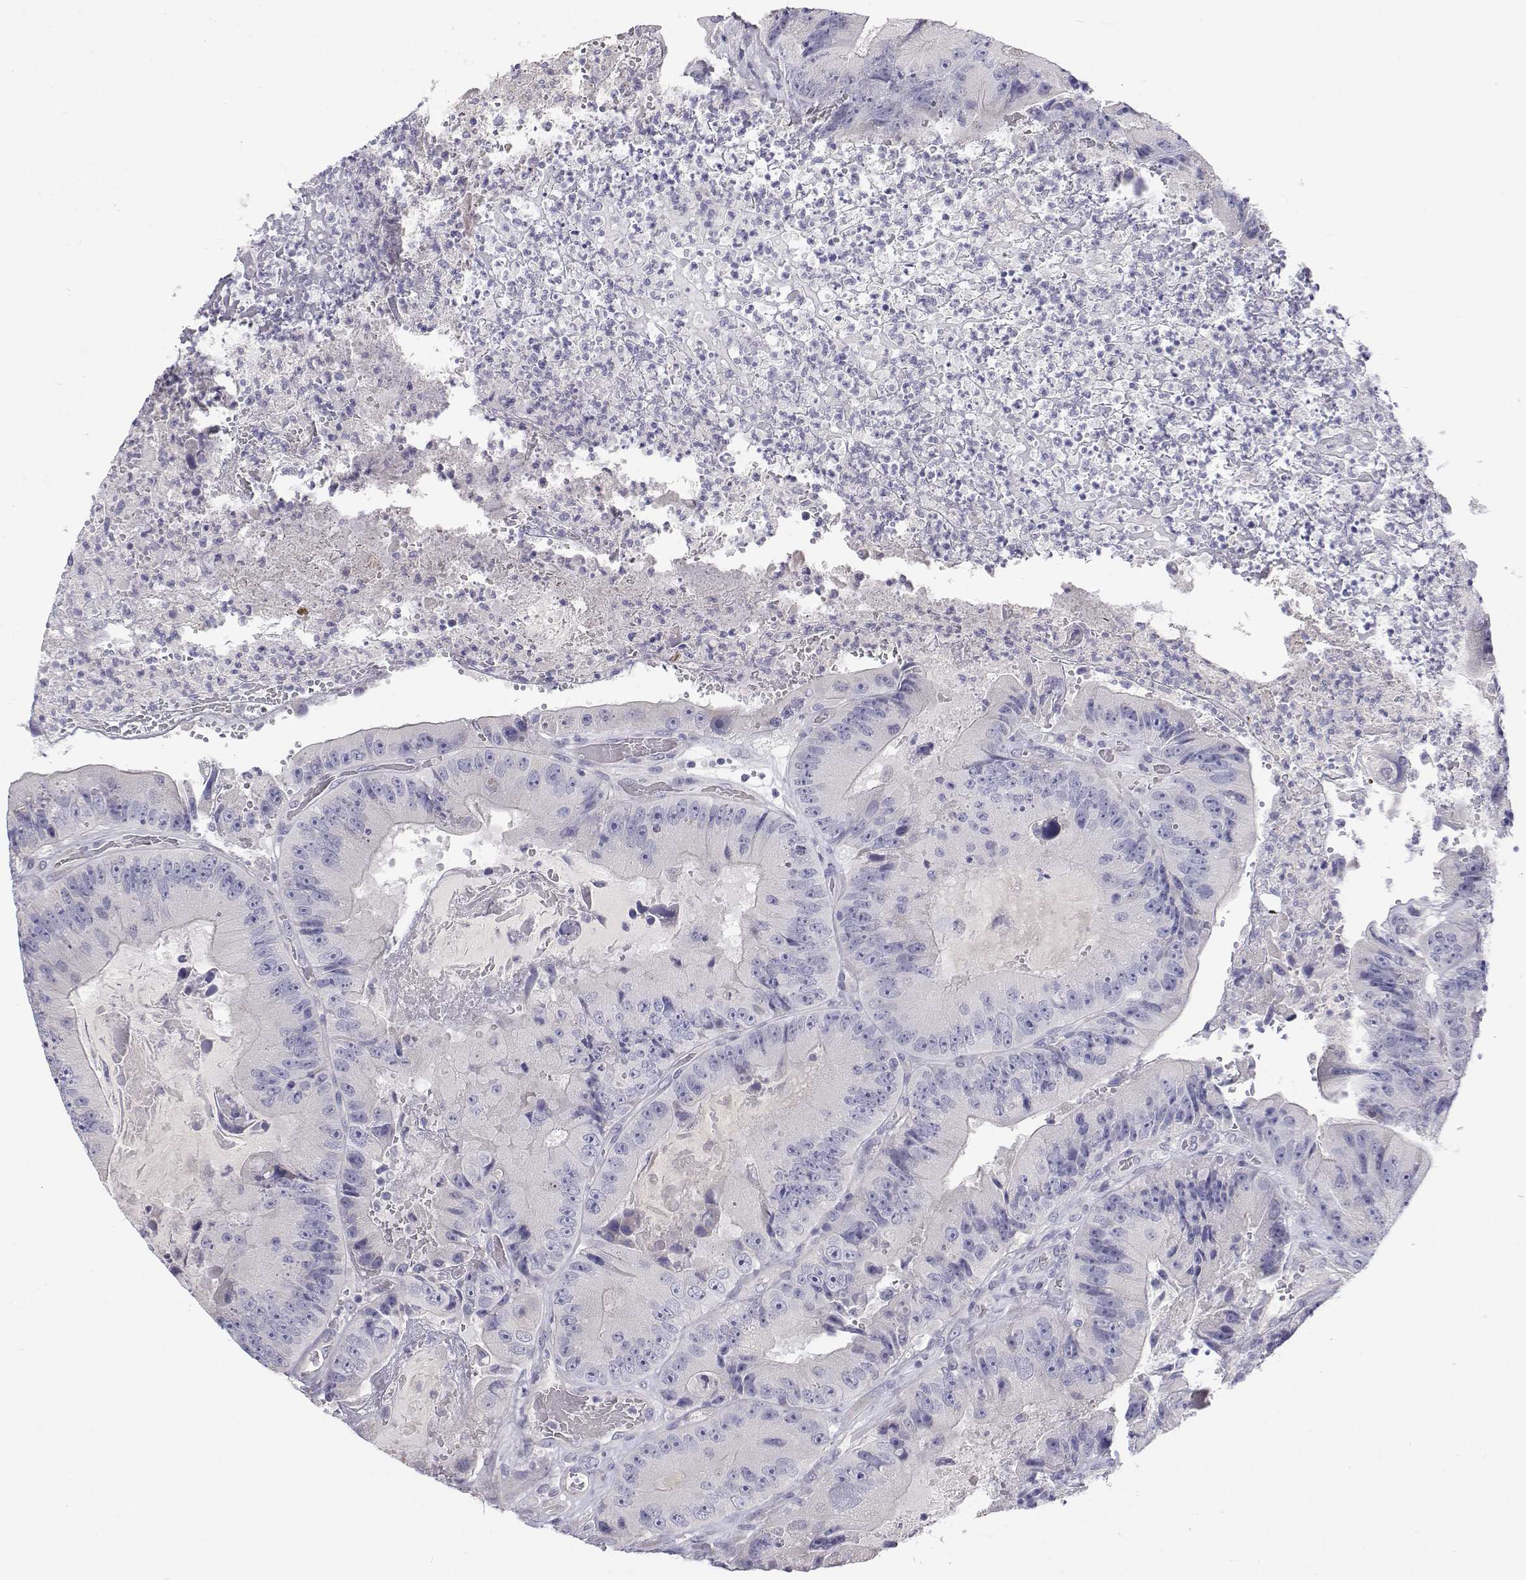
{"staining": {"intensity": "negative", "quantity": "none", "location": "none"}, "tissue": "colorectal cancer", "cell_type": "Tumor cells", "image_type": "cancer", "snomed": [{"axis": "morphology", "description": "Adenocarcinoma, NOS"}, {"axis": "topography", "description": "Colon"}], "caption": "A high-resolution image shows immunohistochemistry (IHC) staining of colorectal cancer (adenocarcinoma), which demonstrates no significant positivity in tumor cells.", "gene": "ANKRD65", "patient": {"sex": "female", "age": 86}}